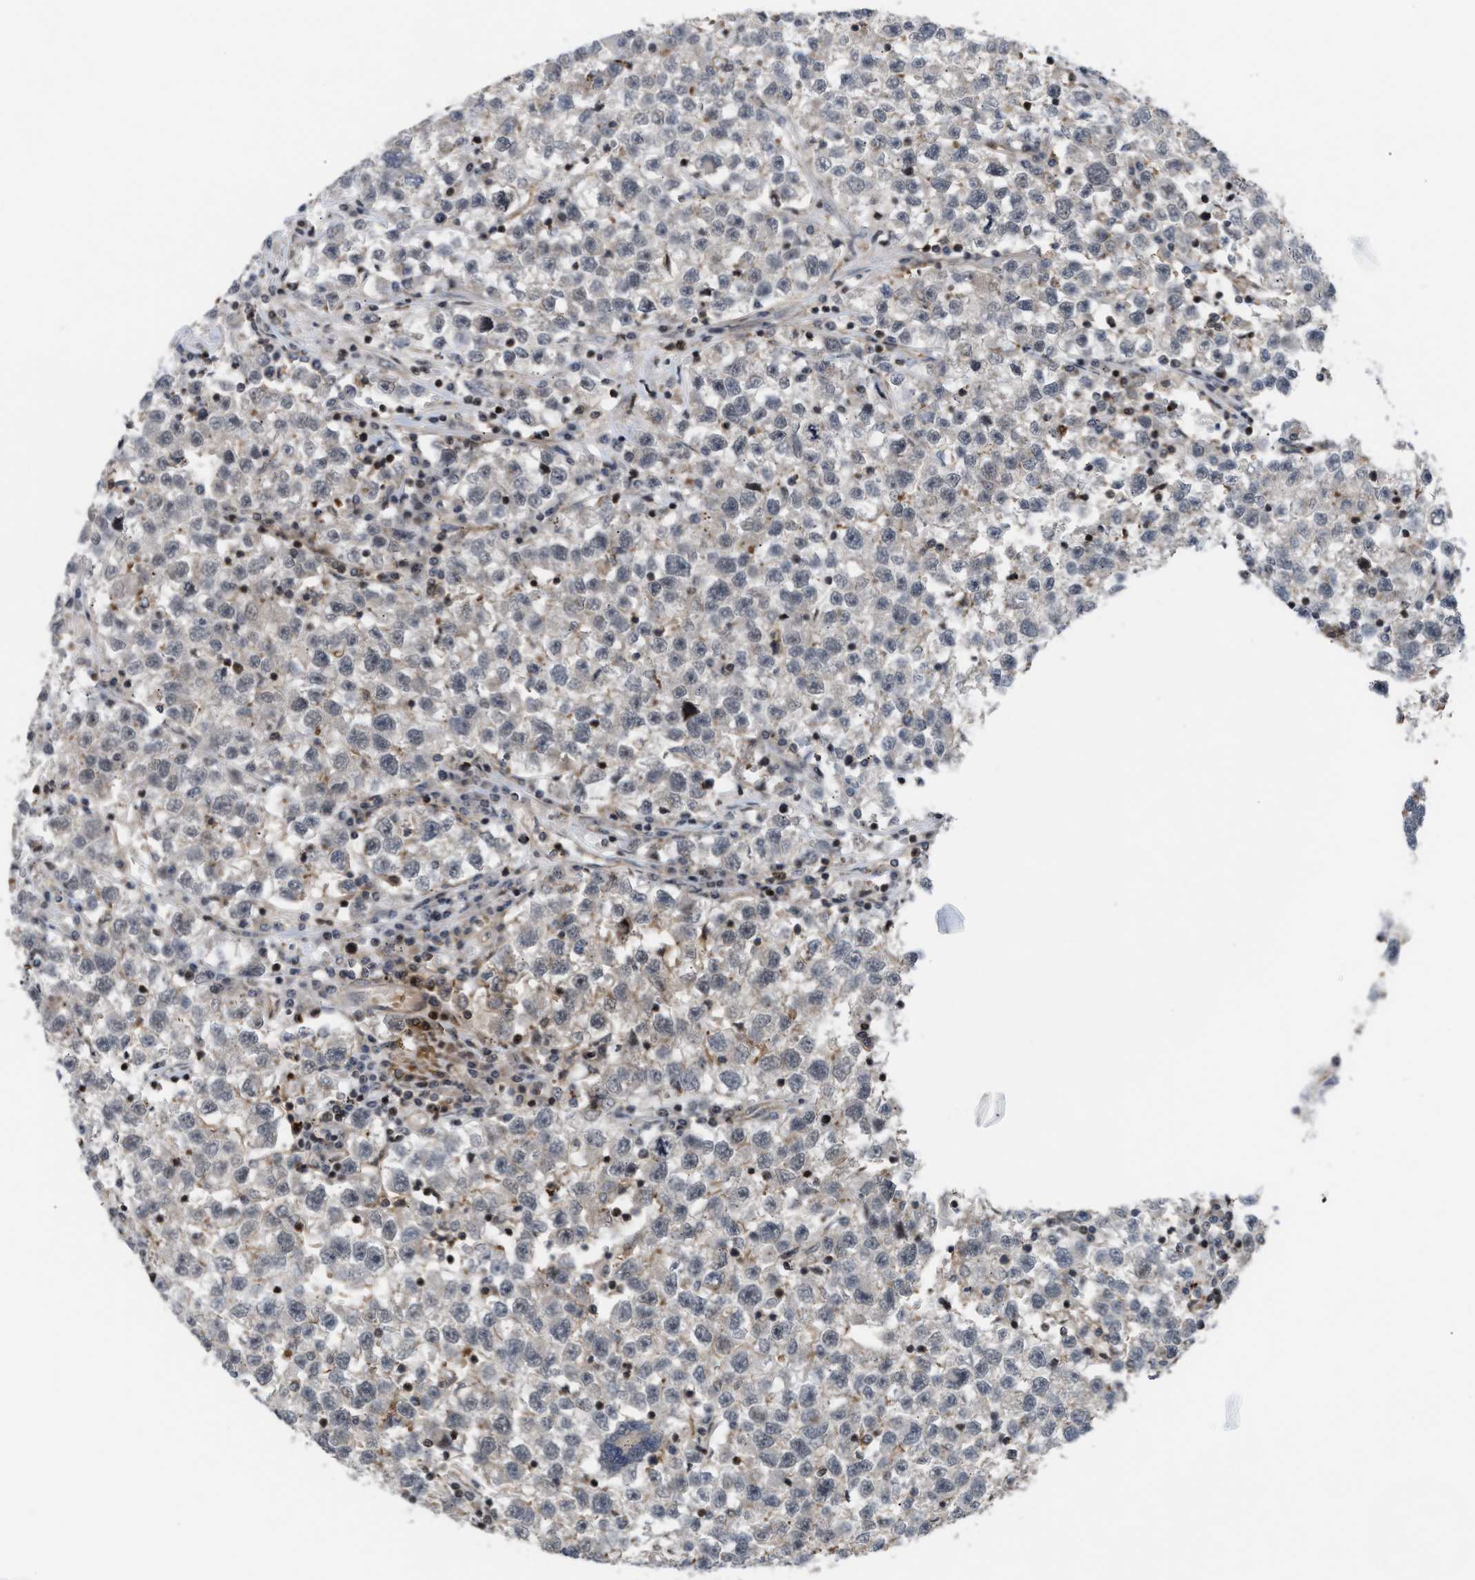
{"staining": {"intensity": "negative", "quantity": "none", "location": "none"}, "tissue": "testis cancer", "cell_type": "Tumor cells", "image_type": "cancer", "snomed": [{"axis": "morphology", "description": "Seminoma, NOS"}, {"axis": "topography", "description": "Testis"}], "caption": "Testis cancer (seminoma) was stained to show a protein in brown. There is no significant expression in tumor cells.", "gene": "STAU2", "patient": {"sex": "male", "age": 22}}